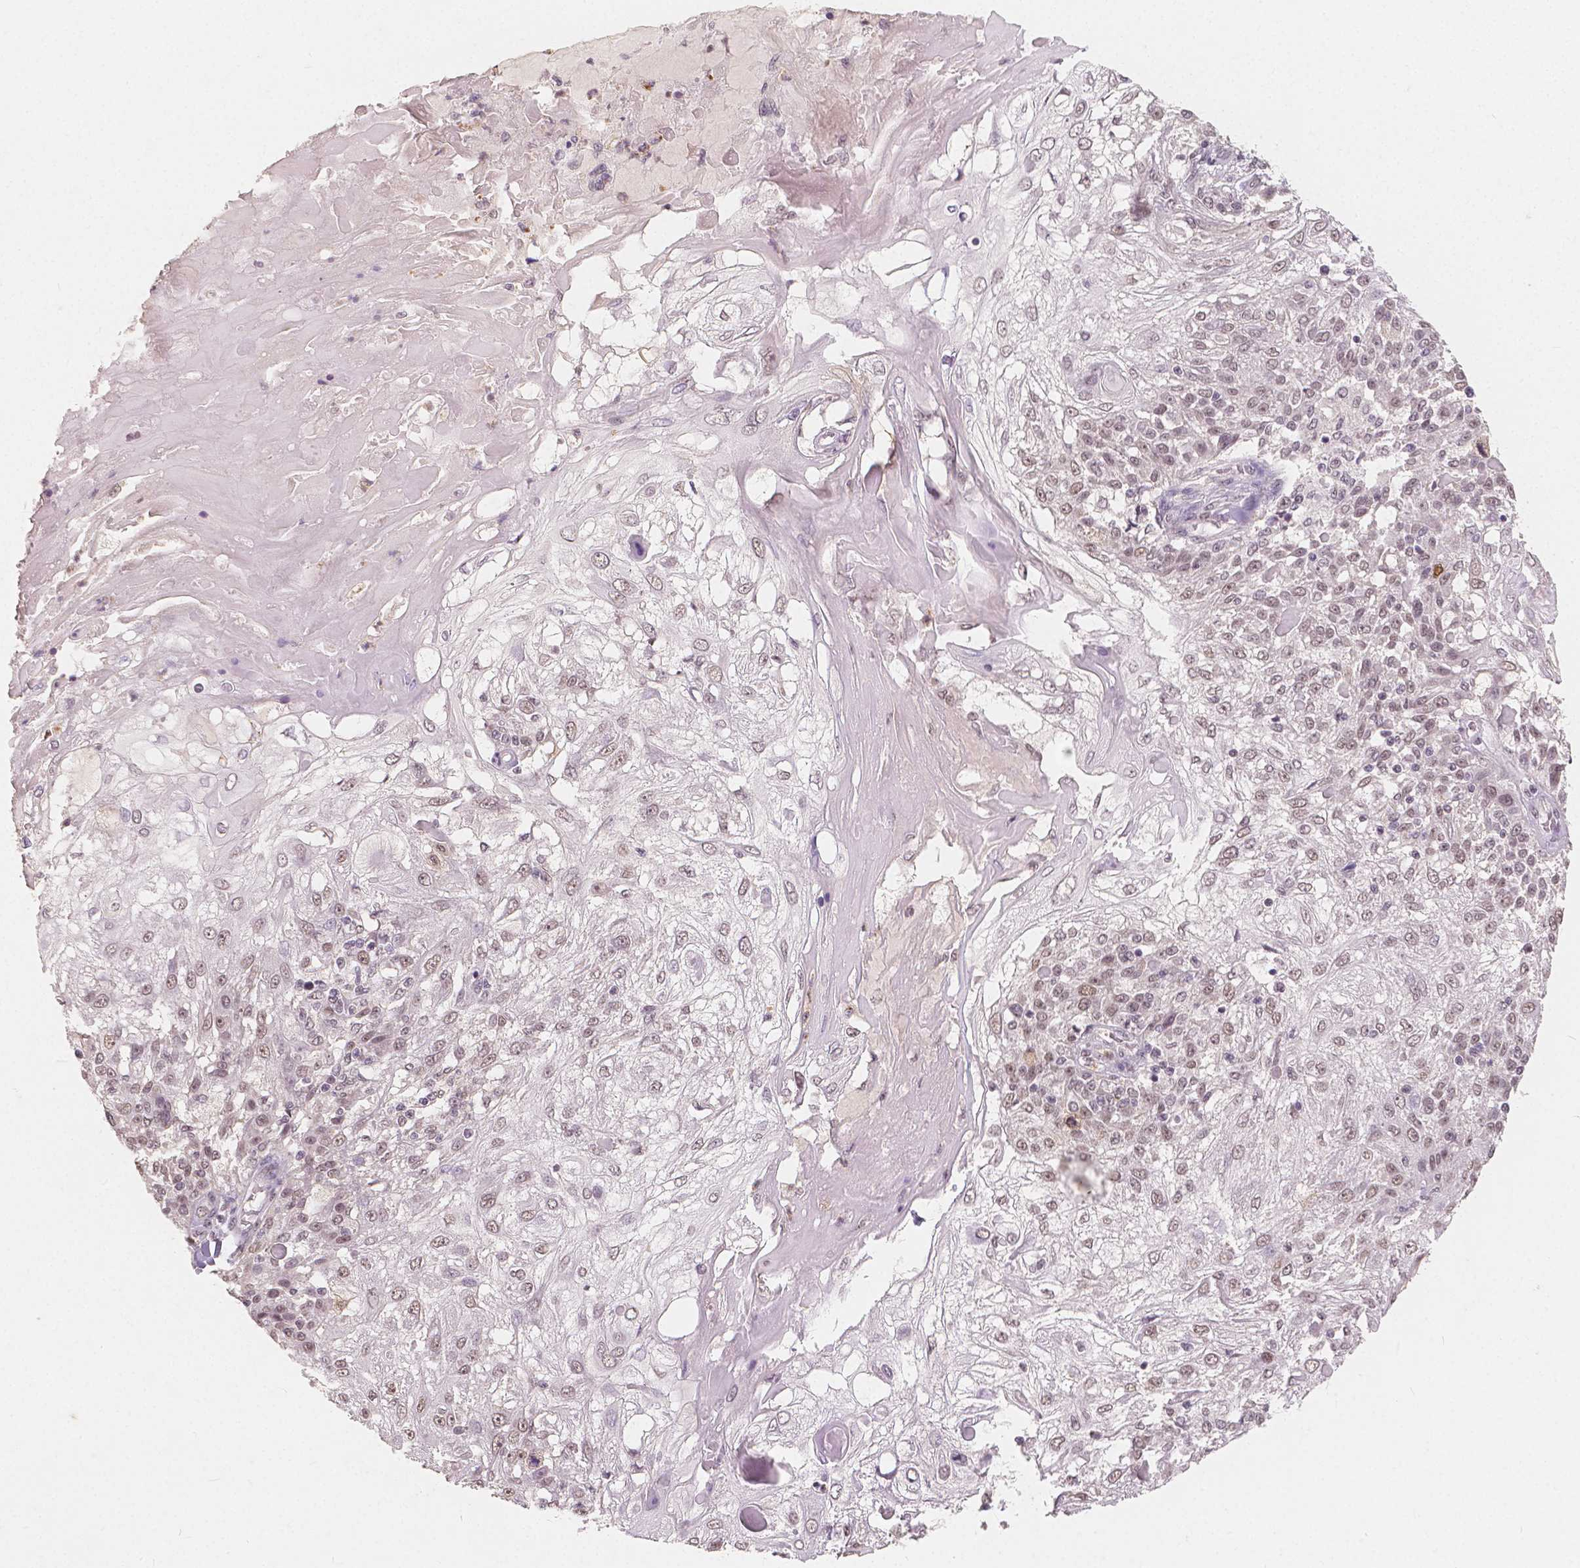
{"staining": {"intensity": "weak", "quantity": ">75%", "location": "nuclear"}, "tissue": "skin cancer", "cell_type": "Tumor cells", "image_type": "cancer", "snomed": [{"axis": "morphology", "description": "Normal tissue, NOS"}, {"axis": "morphology", "description": "Squamous cell carcinoma, NOS"}, {"axis": "topography", "description": "Skin"}], "caption": "Protein staining of skin squamous cell carcinoma tissue displays weak nuclear staining in about >75% of tumor cells.", "gene": "NOLC1", "patient": {"sex": "female", "age": 83}}